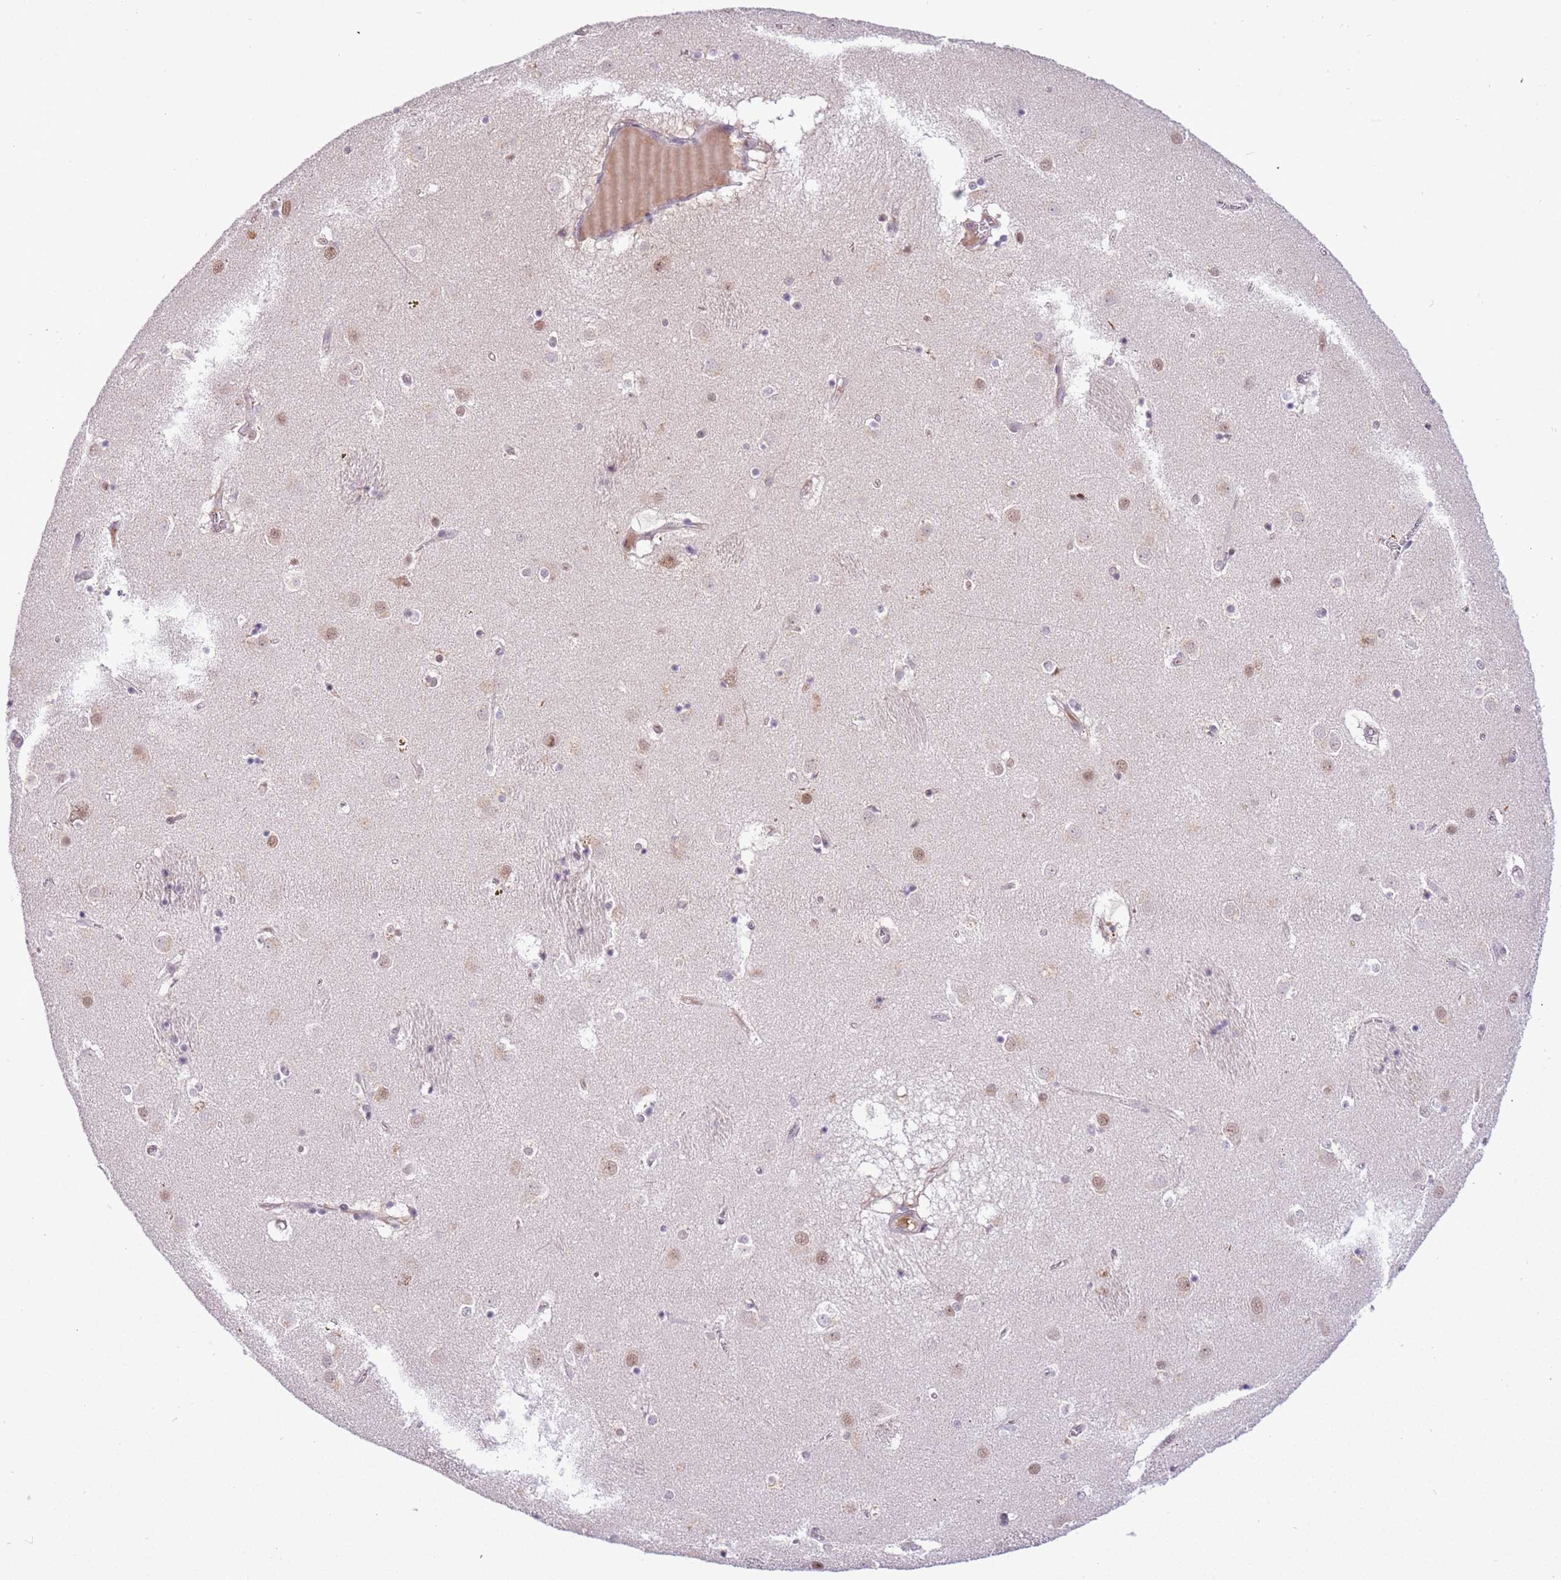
{"staining": {"intensity": "negative", "quantity": "none", "location": "none"}, "tissue": "caudate", "cell_type": "Glial cells", "image_type": "normal", "snomed": [{"axis": "morphology", "description": "Normal tissue, NOS"}, {"axis": "topography", "description": "Lateral ventricle wall"}], "caption": "The histopathology image demonstrates no staining of glial cells in benign caudate. (DAB (3,3'-diaminobenzidine) IHC, high magnification).", "gene": "MAGEF1", "patient": {"sex": "male", "age": 70}}